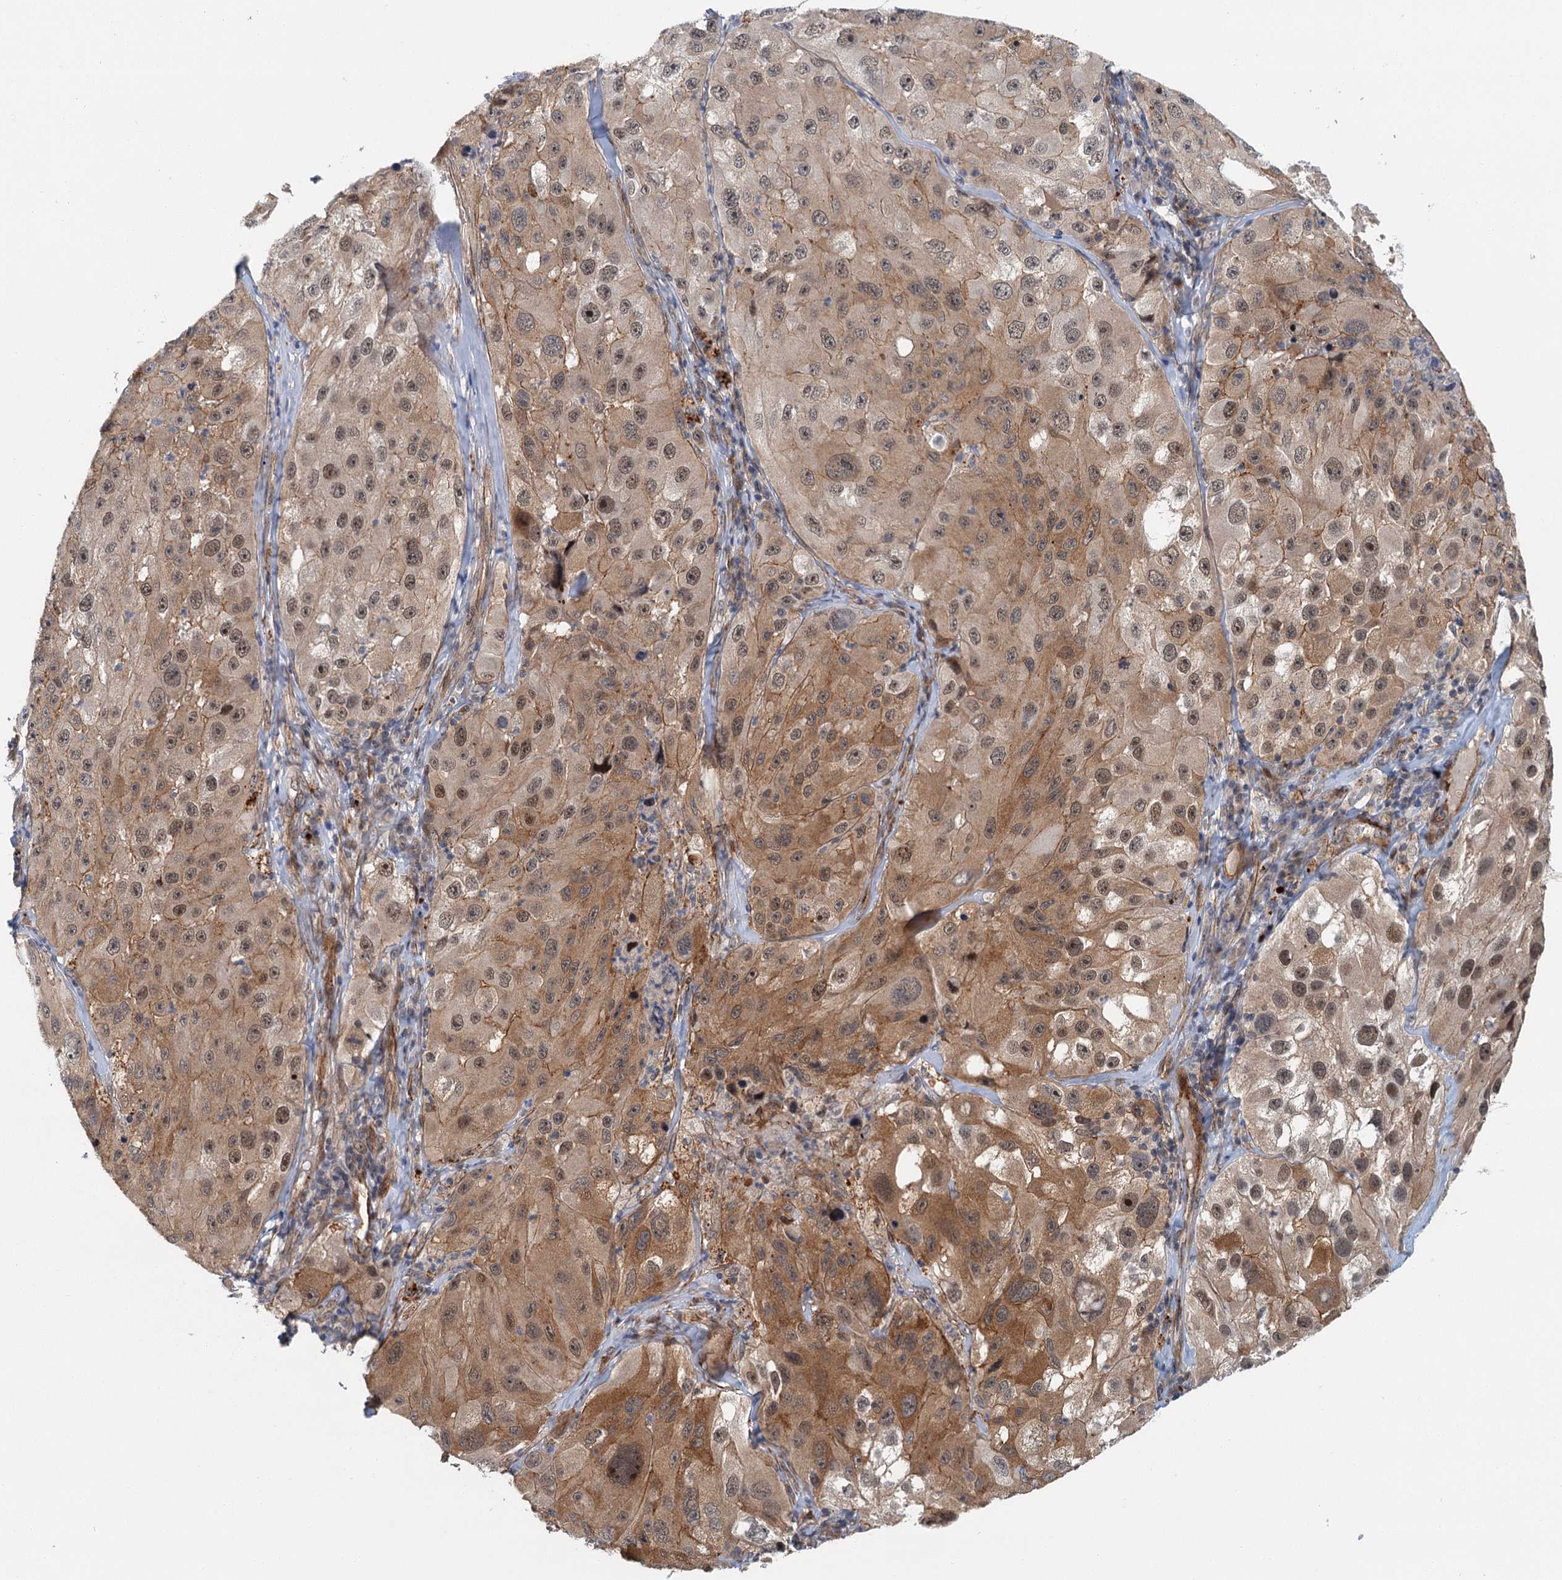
{"staining": {"intensity": "moderate", "quantity": ">75%", "location": "cytoplasmic/membranous,nuclear"}, "tissue": "melanoma", "cell_type": "Tumor cells", "image_type": "cancer", "snomed": [{"axis": "morphology", "description": "Malignant melanoma, Metastatic site"}, {"axis": "topography", "description": "Lymph node"}], "caption": "Melanoma was stained to show a protein in brown. There is medium levels of moderate cytoplasmic/membranous and nuclear positivity in about >75% of tumor cells. The protein is shown in brown color, while the nuclei are stained blue.", "gene": "TAS2R42", "patient": {"sex": "male", "age": 62}}